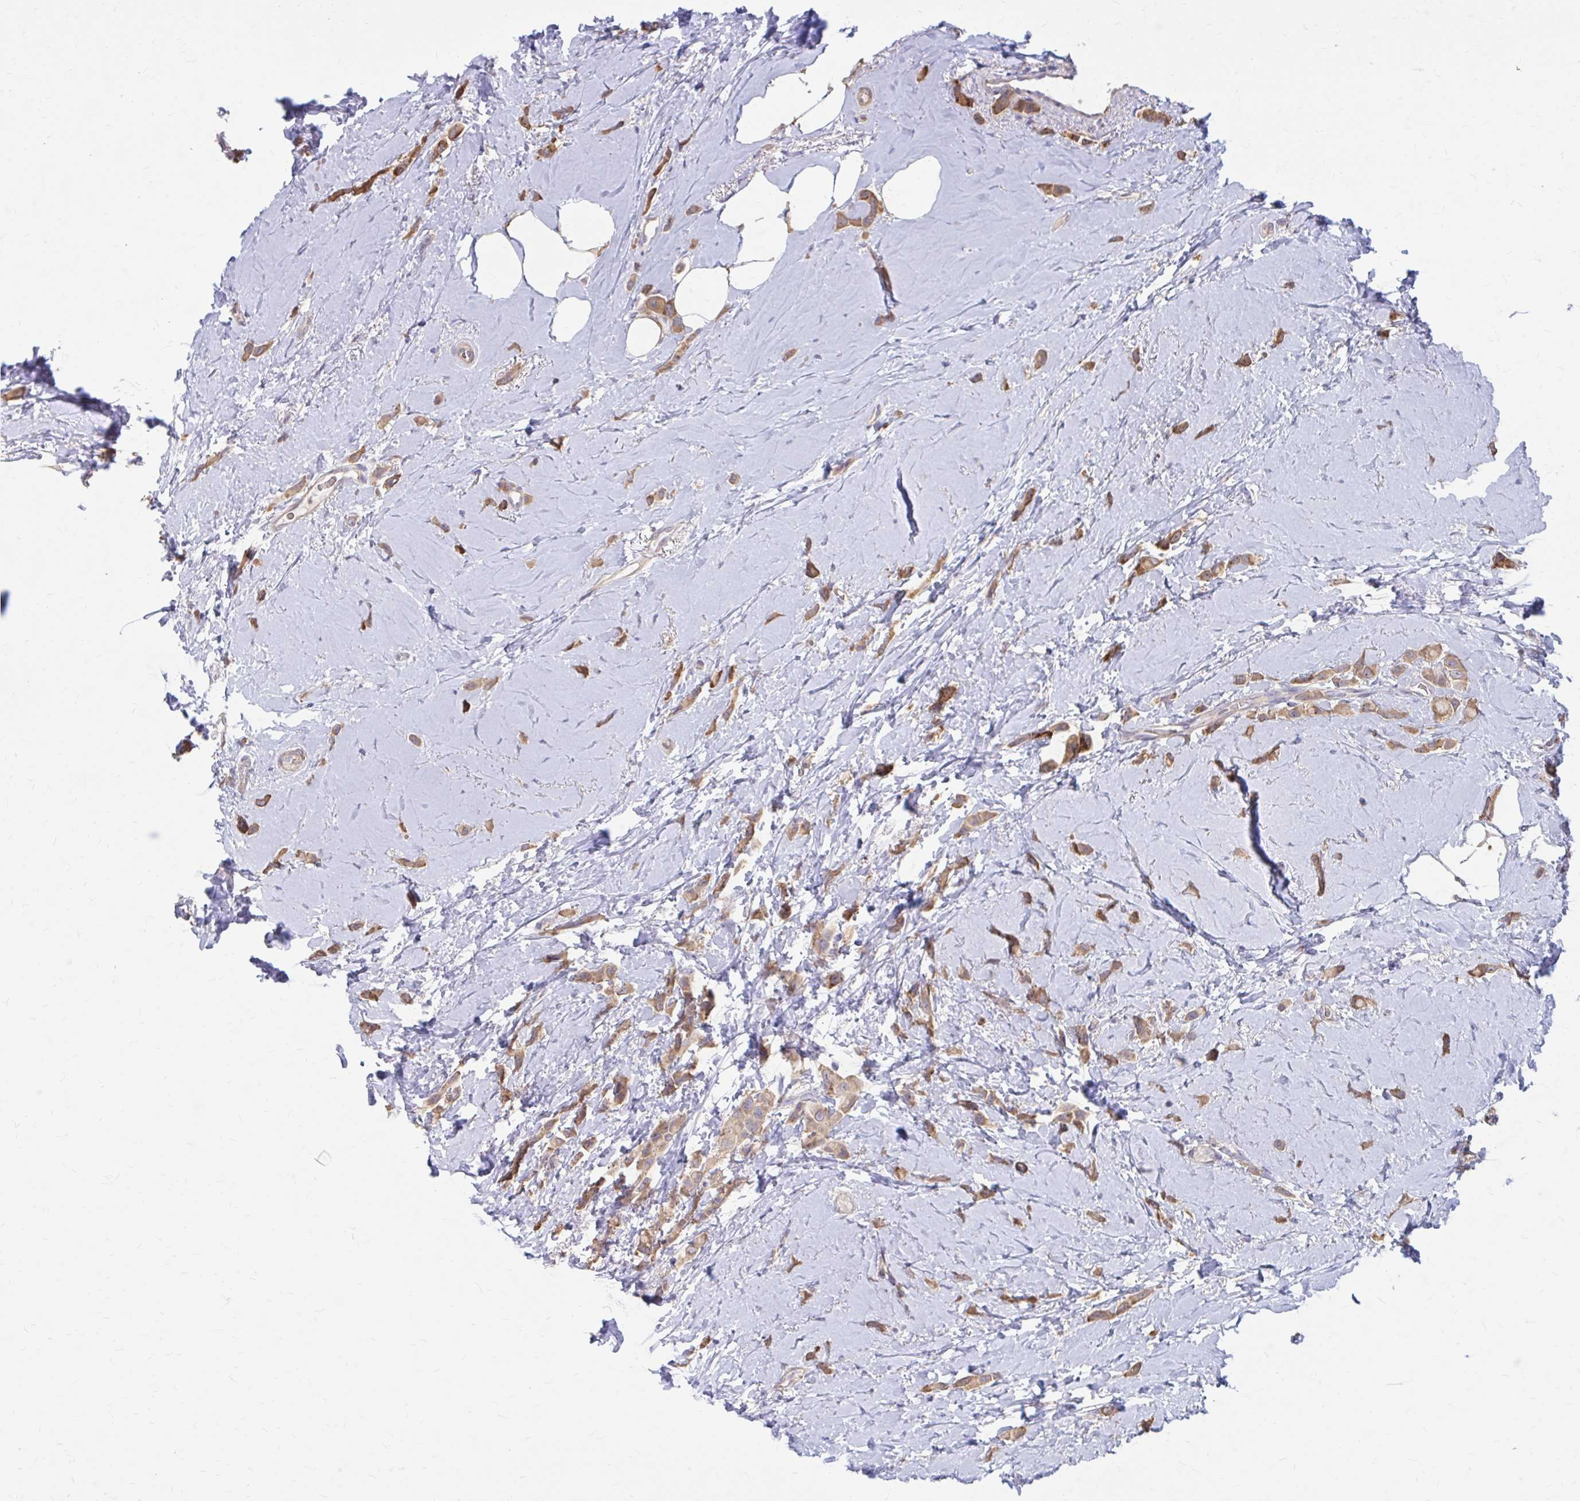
{"staining": {"intensity": "moderate", "quantity": ">75%", "location": "cytoplasmic/membranous"}, "tissue": "breast cancer", "cell_type": "Tumor cells", "image_type": "cancer", "snomed": [{"axis": "morphology", "description": "Lobular carcinoma"}, {"axis": "topography", "description": "Breast"}], "caption": "Protein staining of breast lobular carcinoma tissue exhibits moderate cytoplasmic/membranous expression in approximately >75% of tumor cells.", "gene": "IFI44L", "patient": {"sex": "female", "age": 66}}